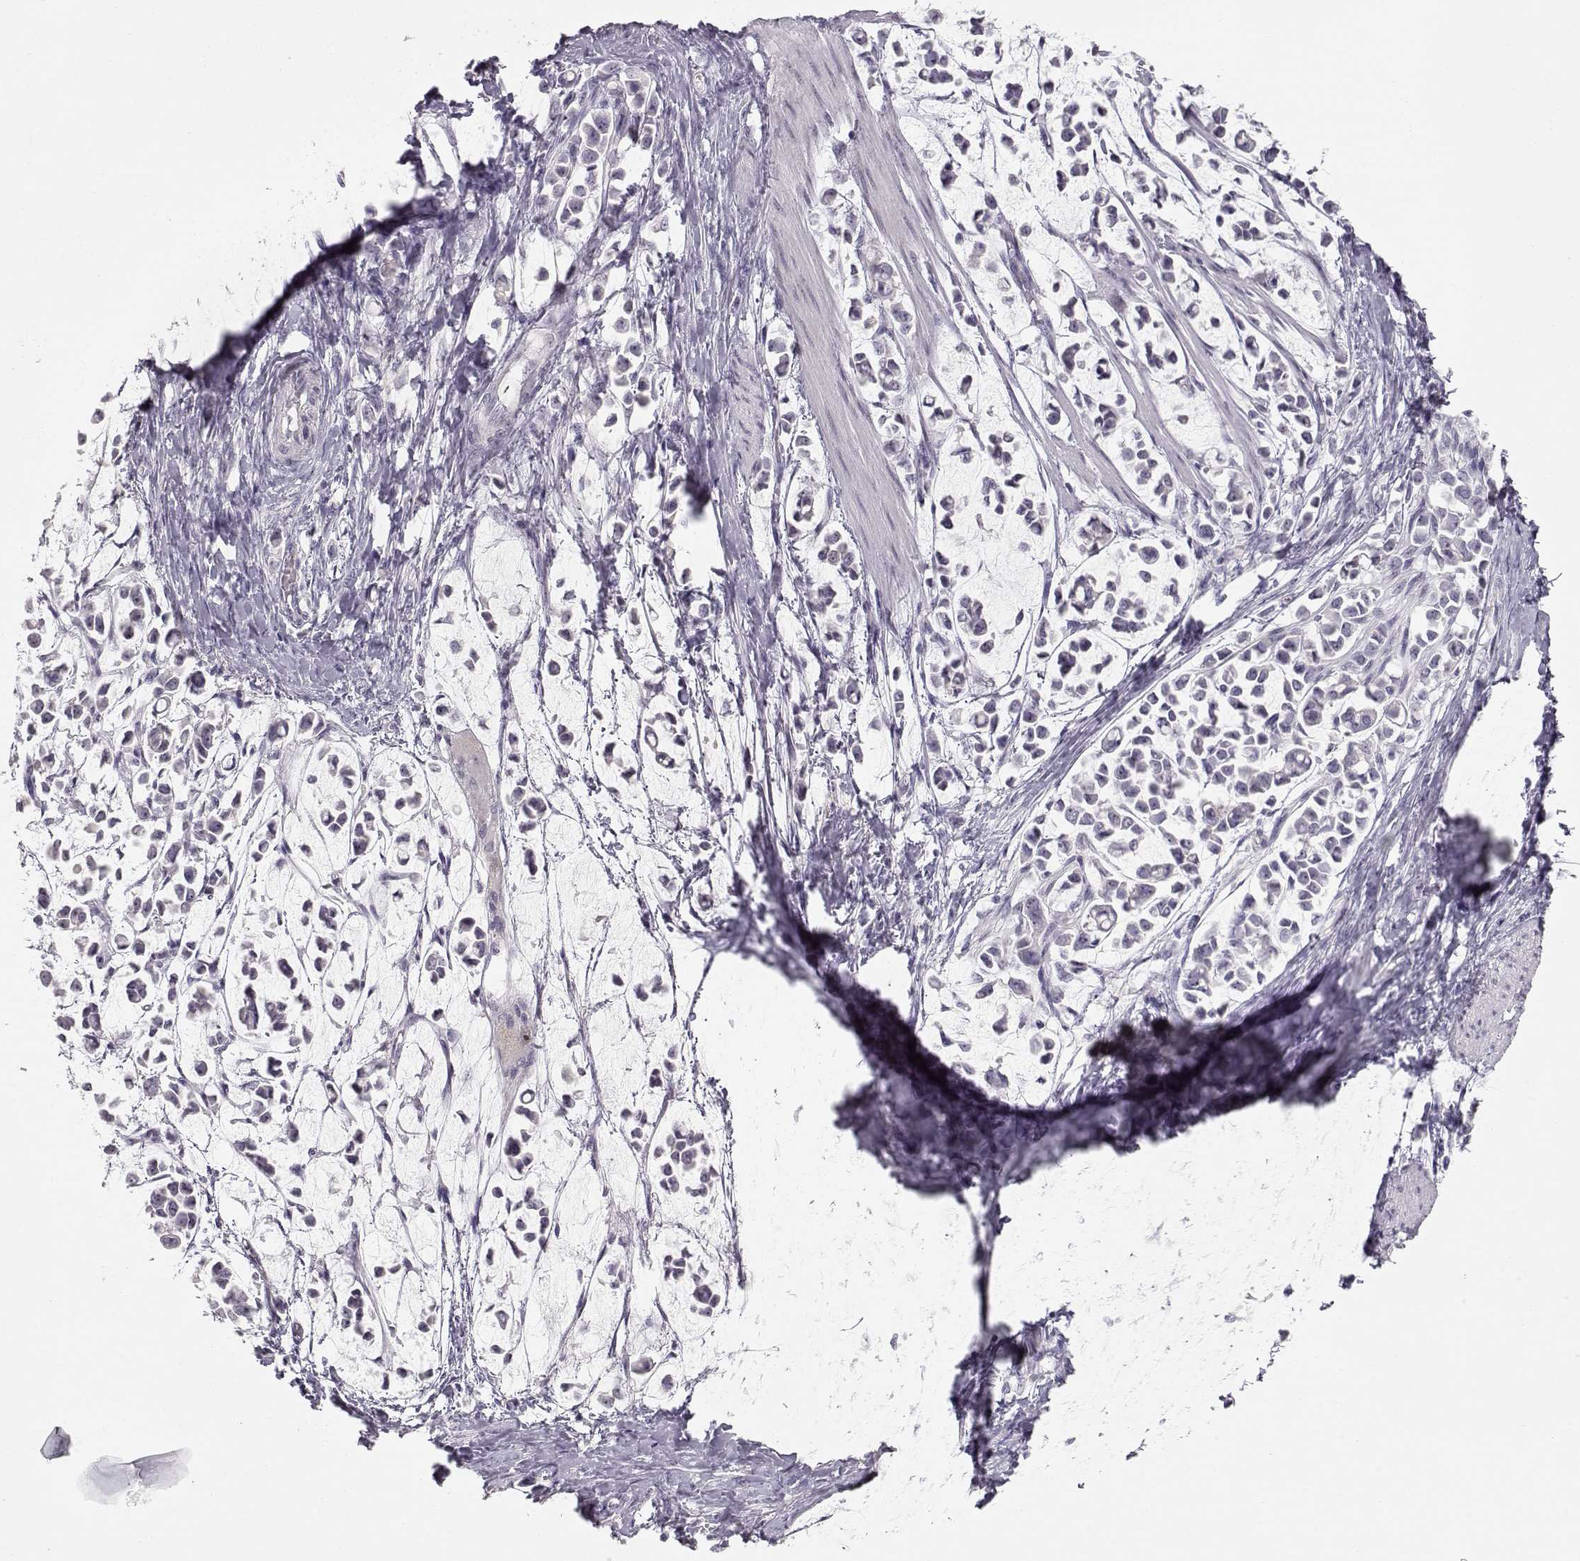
{"staining": {"intensity": "negative", "quantity": "none", "location": "none"}, "tissue": "stomach cancer", "cell_type": "Tumor cells", "image_type": "cancer", "snomed": [{"axis": "morphology", "description": "Adenocarcinoma, NOS"}, {"axis": "topography", "description": "Stomach"}], "caption": "Immunohistochemistry (IHC) photomicrograph of stomach cancer stained for a protein (brown), which demonstrates no staining in tumor cells.", "gene": "FAM205A", "patient": {"sex": "male", "age": 82}}